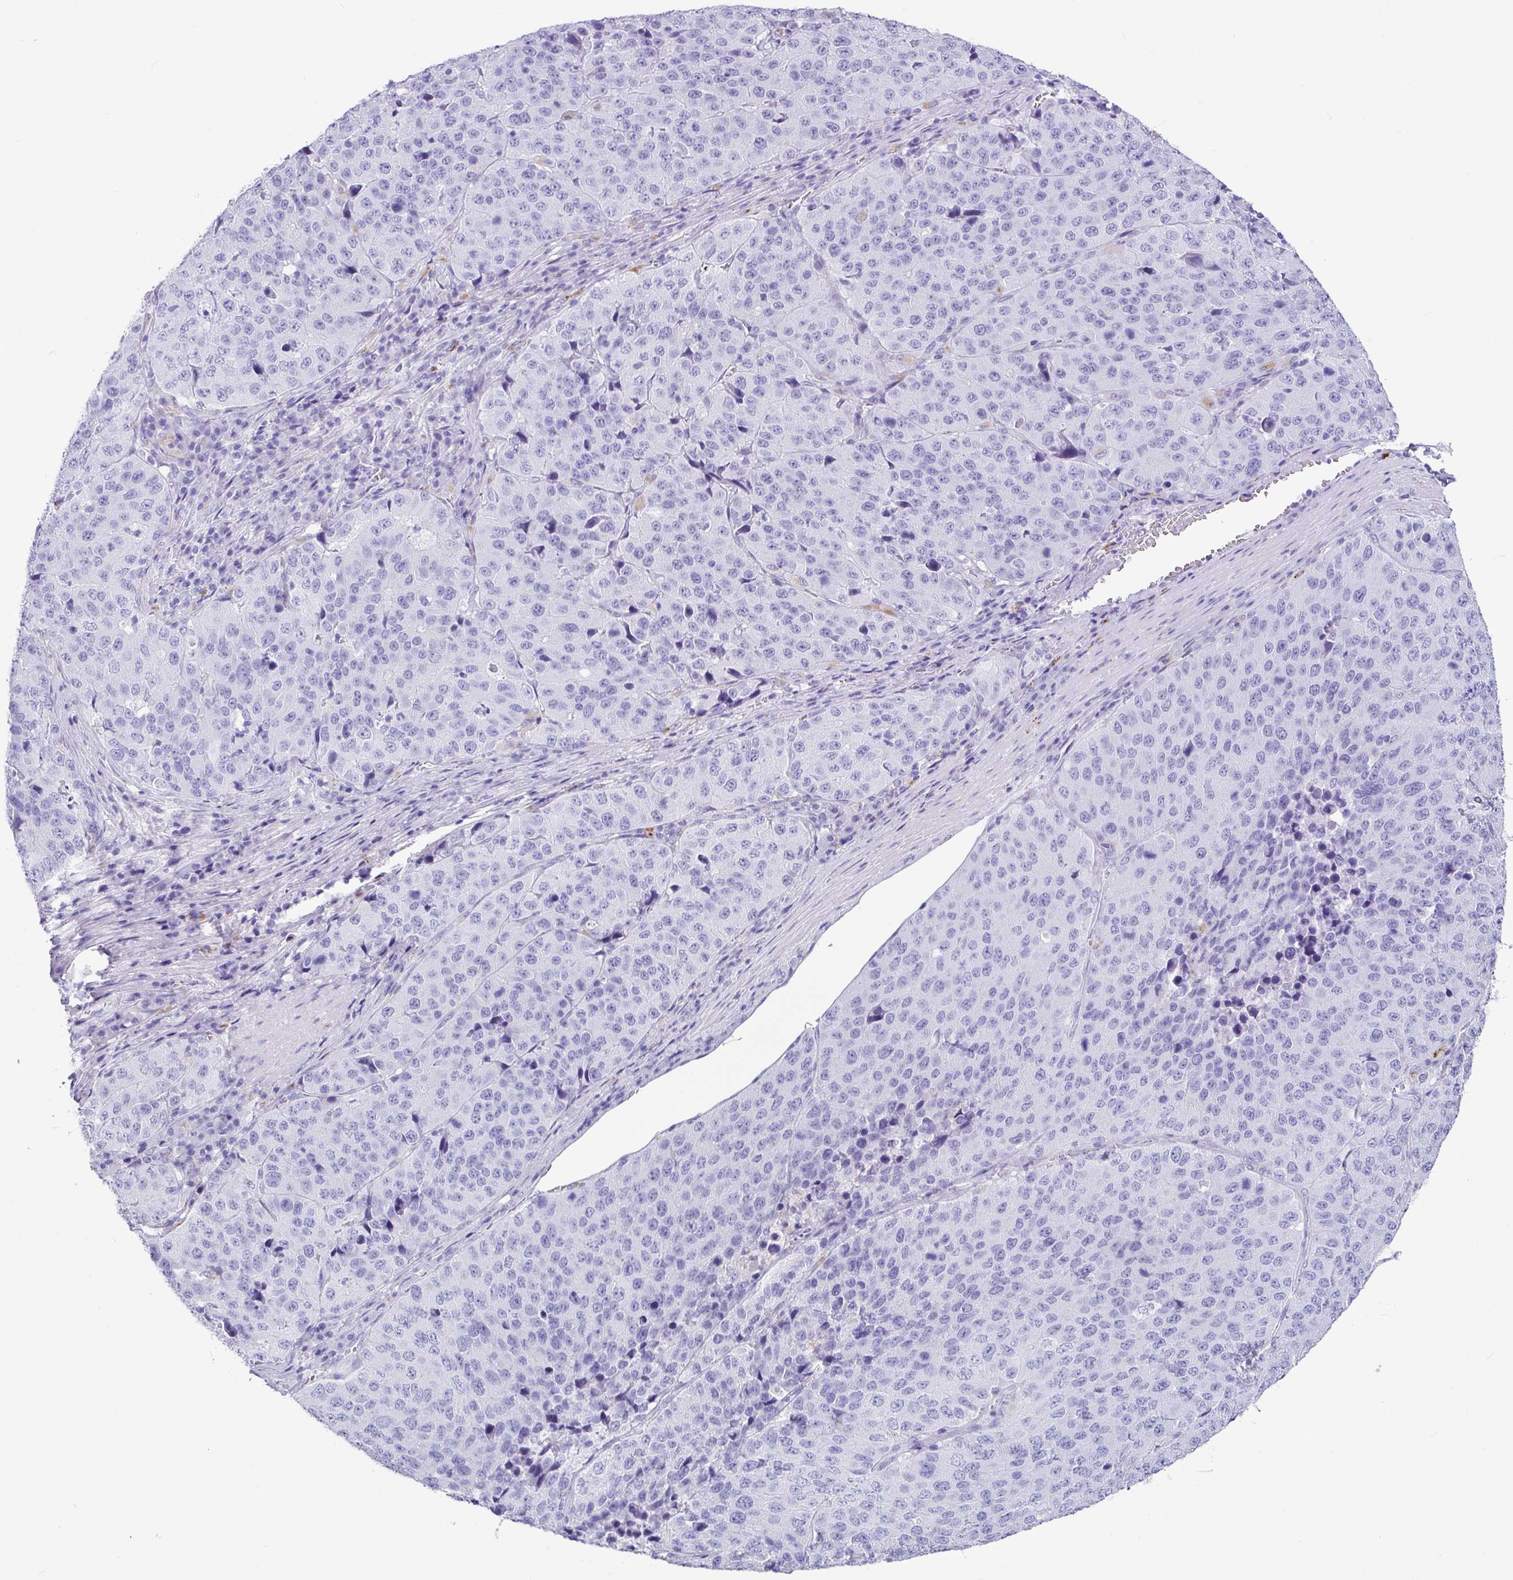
{"staining": {"intensity": "negative", "quantity": "none", "location": "none"}, "tissue": "stomach cancer", "cell_type": "Tumor cells", "image_type": "cancer", "snomed": [{"axis": "morphology", "description": "Adenocarcinoma, NOS"}, {"axis": "topography", "description": "Stomach"}], "caption": "An IHC image of stomach cancer (adenocarcinoma) is shown. There is no staining in tumor cells of stomach cancer (adenocarcinoma).", "gene": "ZG16", "patient": {"sex": "male", "age": 71}}